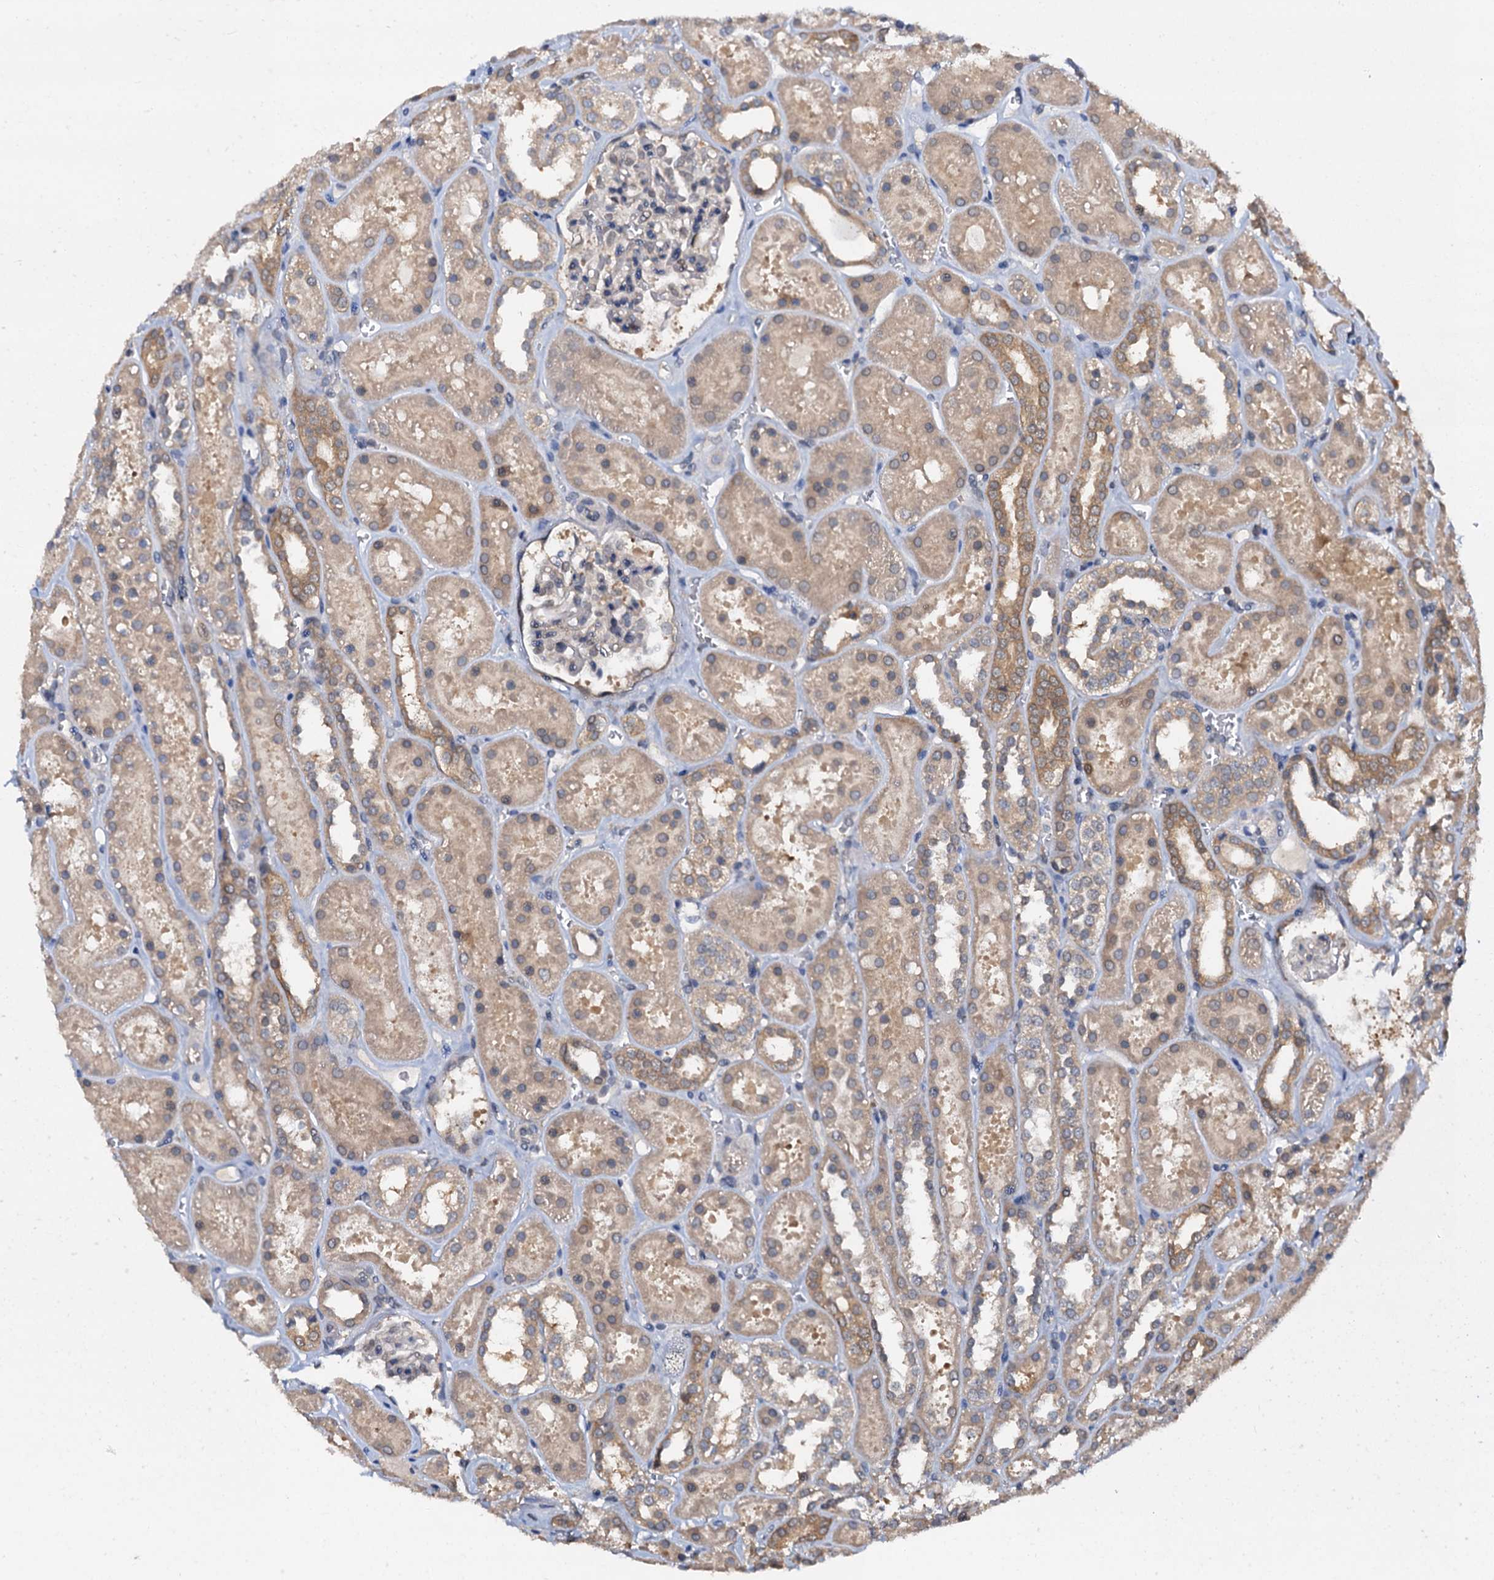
{"staining": {"intensity": "negative", "quantity": "none", "location": "none"}, "tissue": "kidney", "cell_type": "Cells in glomeruli", "image_type": "normal", "snomed": [{"axis": "morphology", "description": "Normal tissue, NOS"}, {"axis": "topography", "description": "Kidney"}], "caption": "Kidney was stained to show a protein in brown. There is no significant positivity in cells in glomeruli. The staining was performed using DAB to visualize the protein expression in brown, while the nuclei were stained in blue with hematoxylin (Magnification: 20x).", "gene": "PTGES3", "patient": {"sex": "female", "age": 41}}